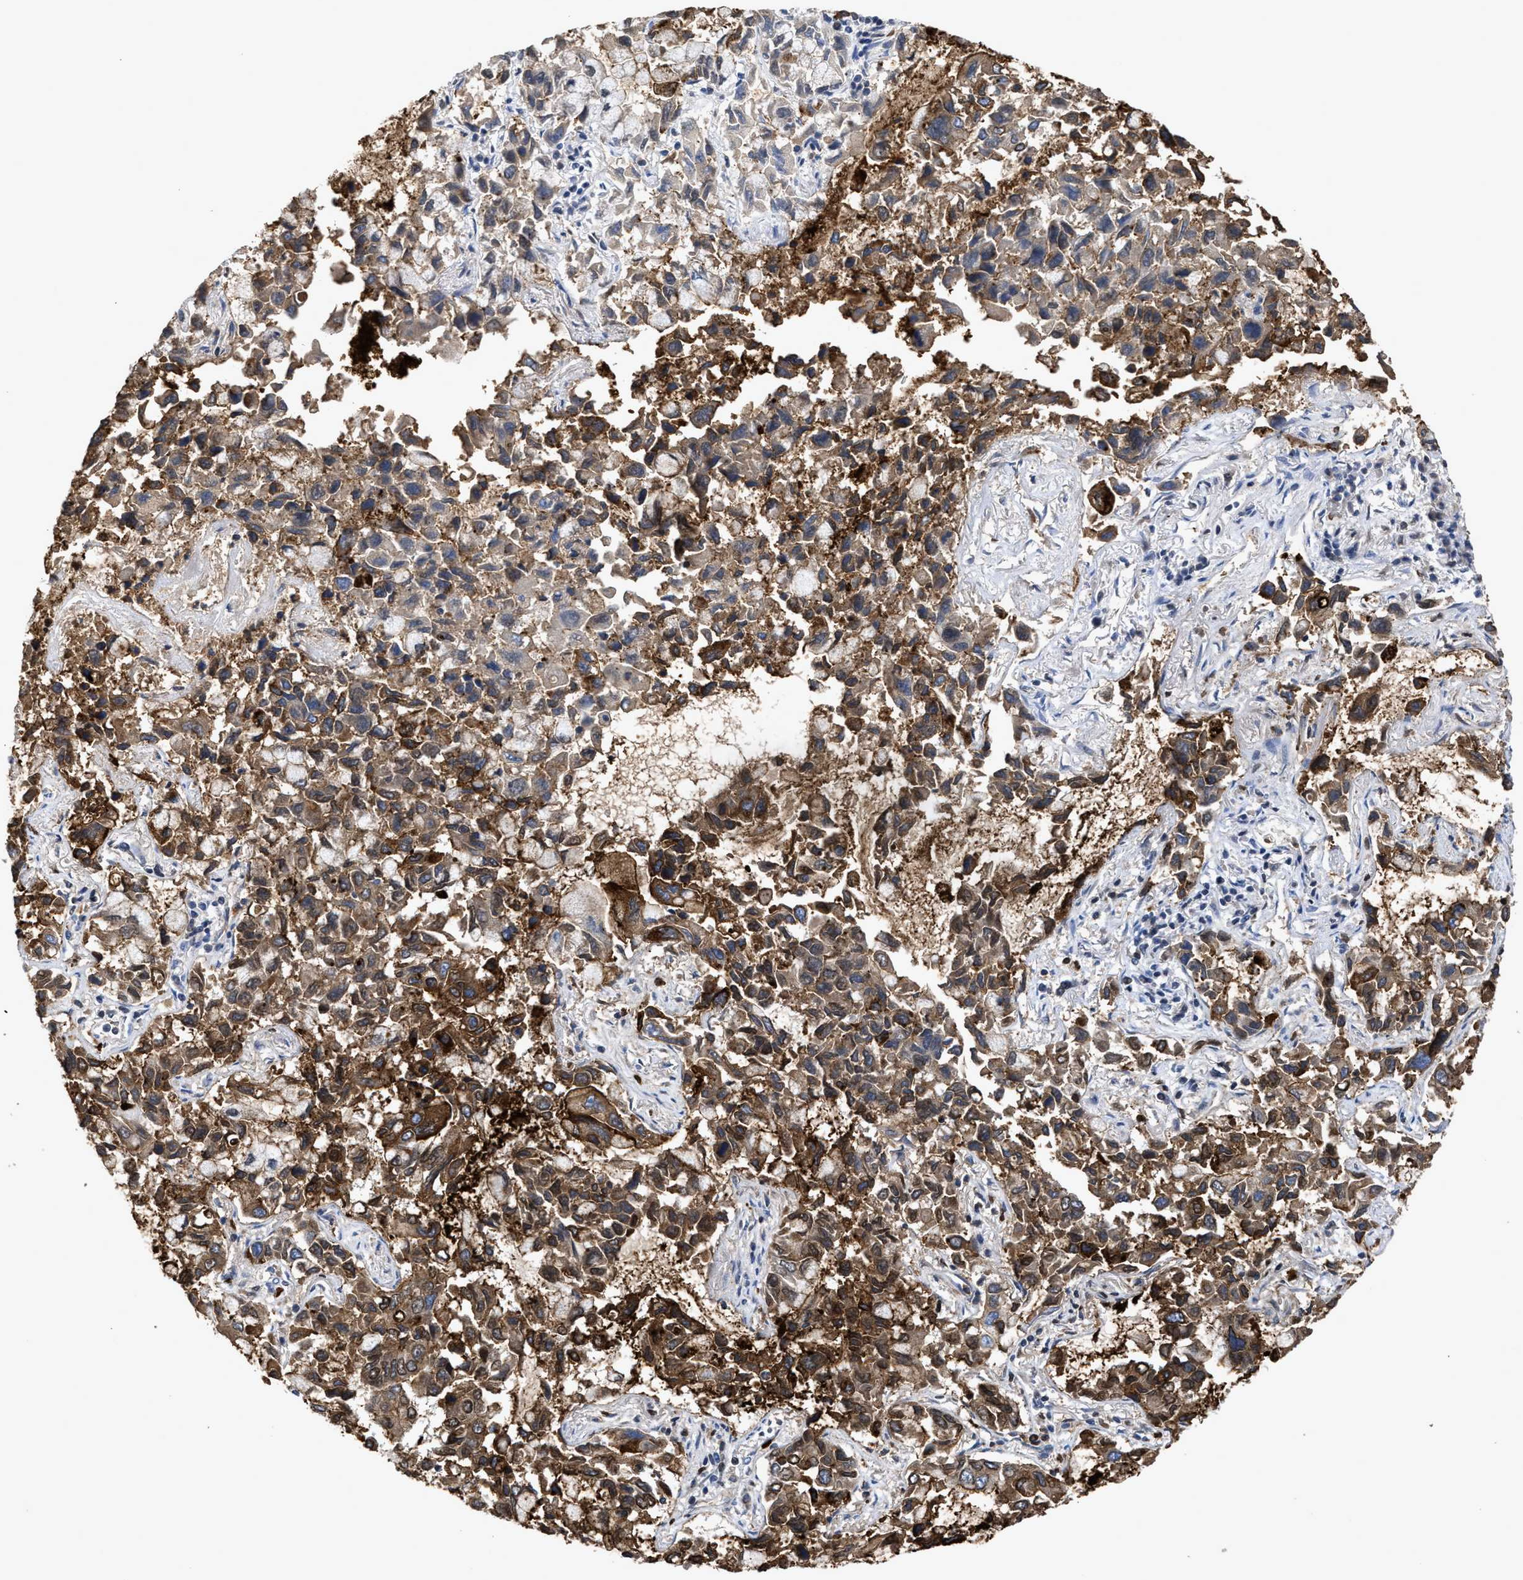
{"staining": {"intensity": "strong", "quantity": ">75%", "location": "cytoplasmic/membranous"}, "tissue": "lung cancer", "cell_type": "Tumor cells", "image_type": "cancer", "snomed": [{"axis": "morphology", "description": "Adenocarcinoma, NOS"}, {"axis": "topography", "description": "Lung"}], "caption": "Approximately >75% of tumor cells in lung adenocarcinoma reveal strong cytoplasmic/membranous protein staining as visualized by brown immunohistochemical staining.", "gene": "CEACAM5", "patient": {"sex": "male", "age": 64}}